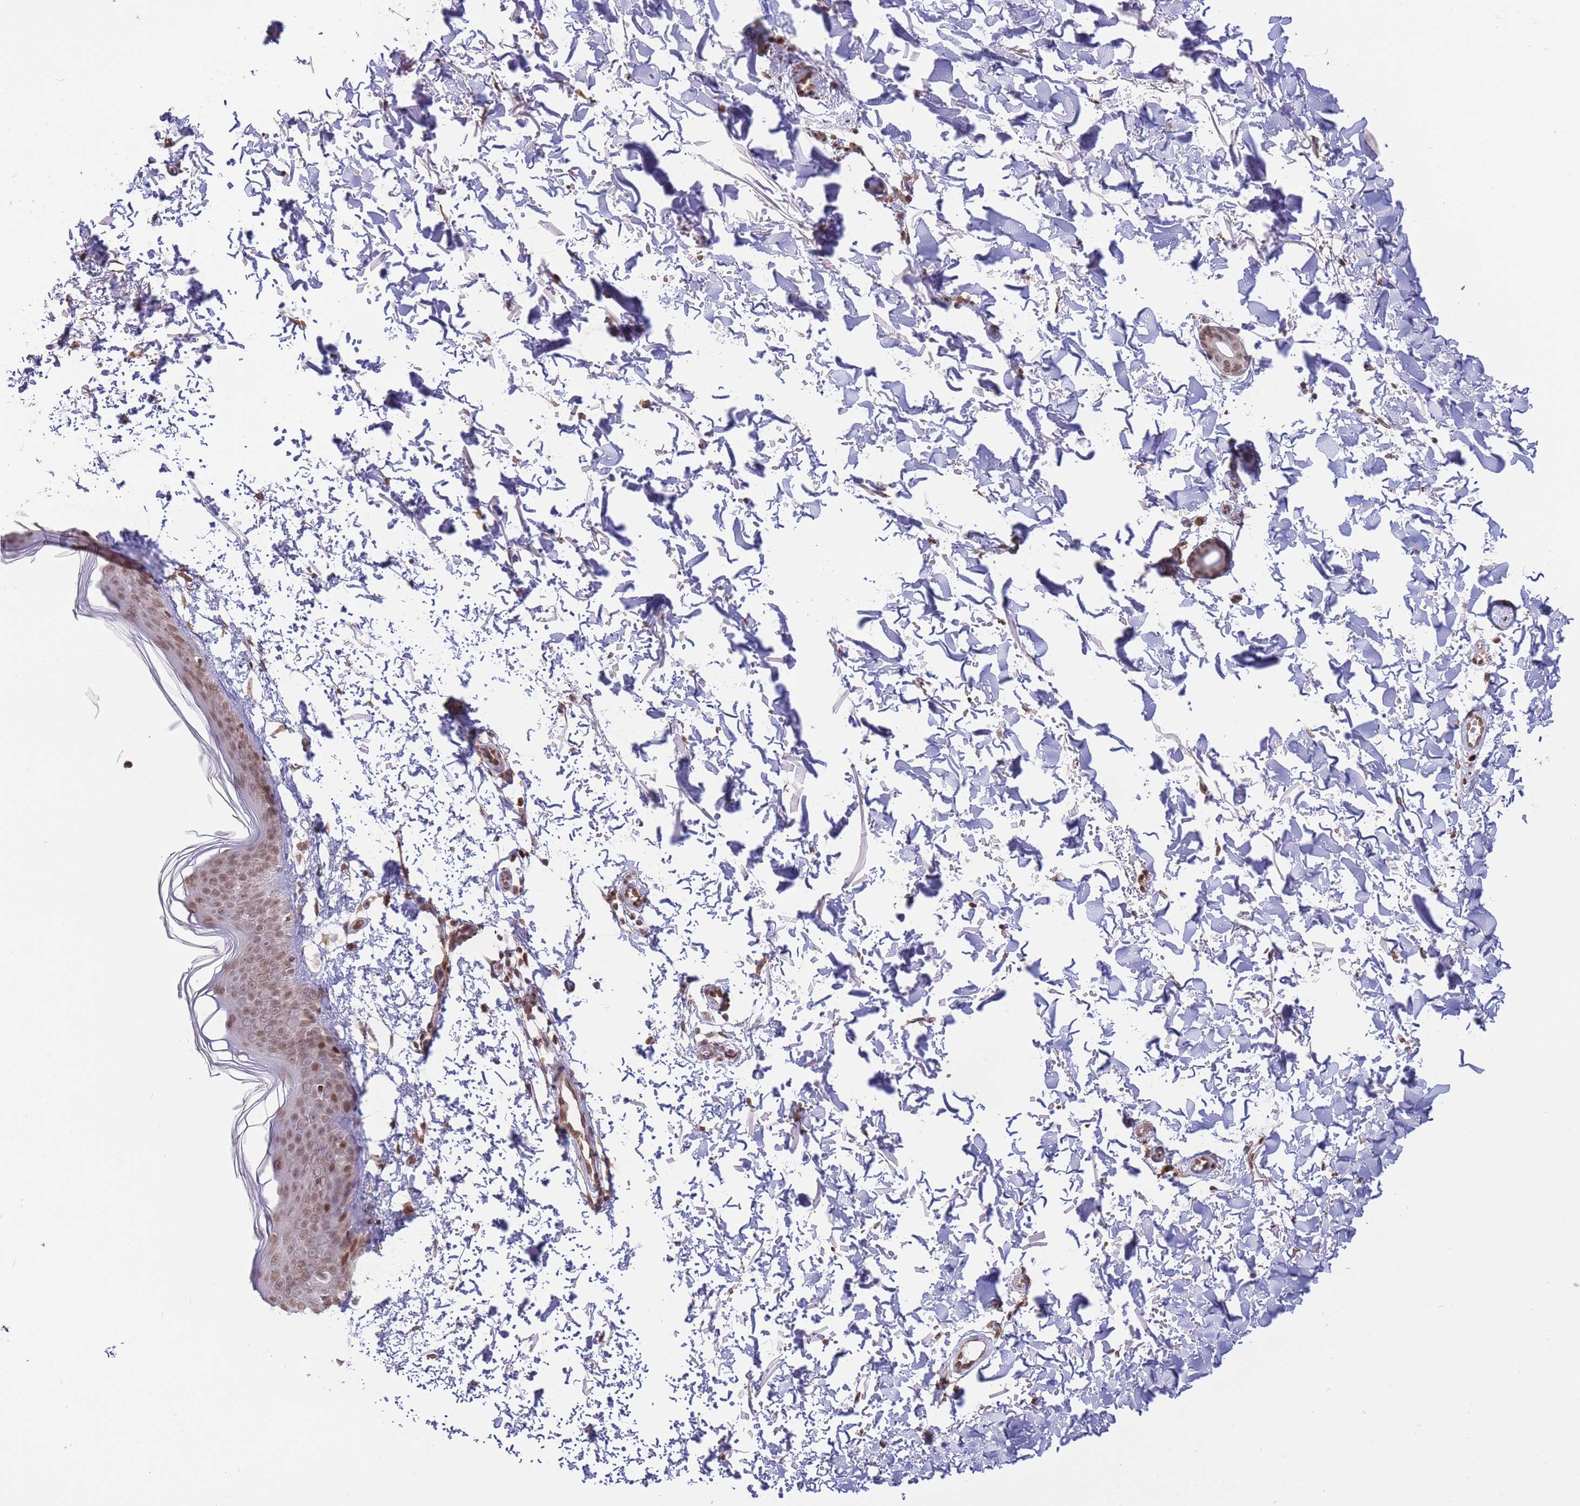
{"staining": {"intensity": "moderate", "quantity": ">75%", "location": "nuclear"}, "tissue": "skin", "cell_type": "Fibroblasts", "image_type": "normal", "snomed": [{"axis": "morphology", "description": "Normal tissue, NOS"}, {"axis": "topography", "description": "Skin"}], "caption": "Normal skin exhibits moderate nuclear staining in approximately >75% of fibroblasts, visualized by immunohistochemistry.", "gene": "SHISAL1", "patient": {"sex": "male", "age": 66}}